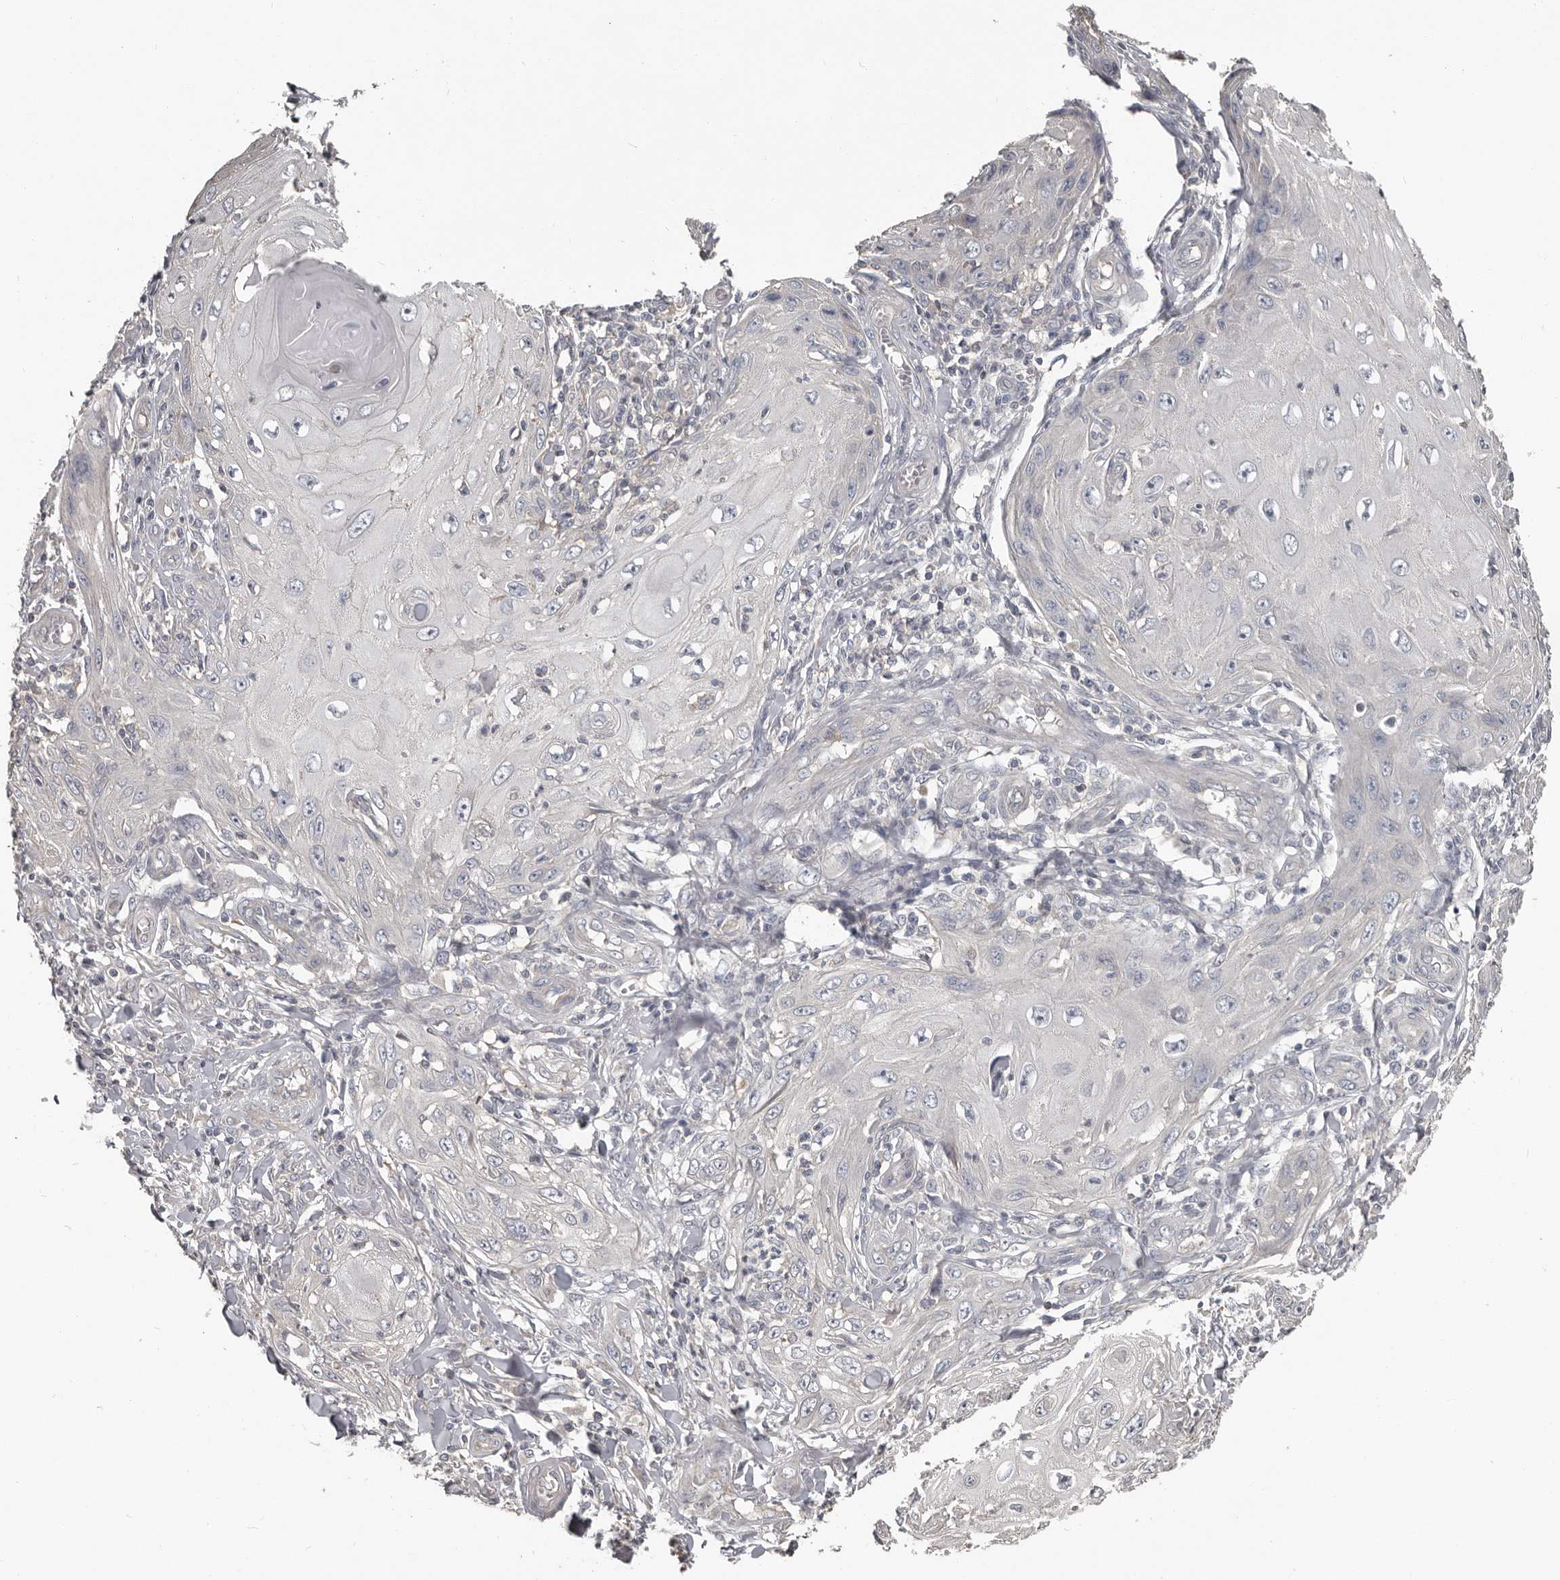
{"staining": {"intensity": "negative", "quantity": "none", "location": "none"}, "tissue": "skin cancer", "cell_type": "Tumor cells", "image_type": "cancer", "snomed": [{"axis": "morphology", "description": "Squamous cell carcinoma, NOS"}, {"axis": "topography", "description": "Skin"}], "caption": "Squamous cell carcinoma (skin) was stained to show a protein in brown. There is no significant expression in tumor cells.", "gene": "CA6", "patient": {"sex": "female", "age": 73}}